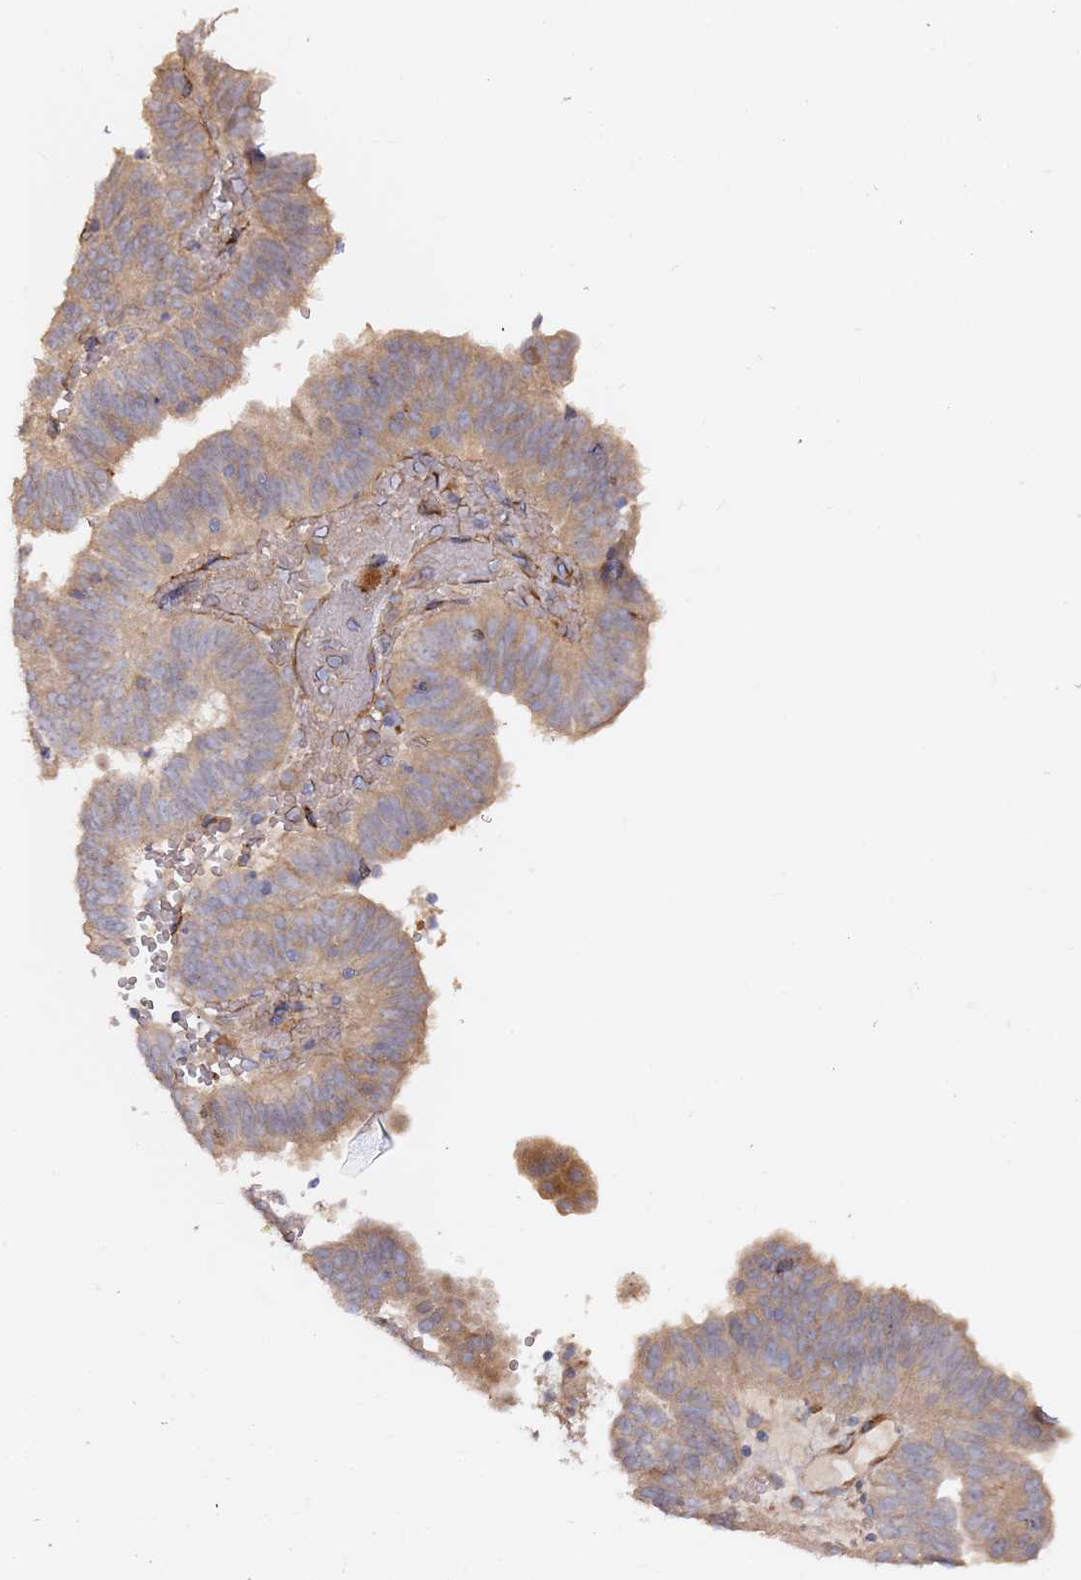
{"staining": {"intensity": "weak", "quantity": "25%-75%", "location": "cytoplasmic/membranous"}, "tissue": "endometrial cancer", "cell_type": "Tumor cells", "image_type": "cancer", "snomed": [{"axis": "morphology", "description": "Adenocarcinoma, NOS"}, {"axis": "topography", "description": "Uterus"}], "caption": "A low amount of weak cytoplasmic/membranous positivity is present in approximately 25%-75% of tumor cells in endometrial cancer (adenocarcinoma) tissue.", "gene": "HSD17B7", "patient": {"sex": "female", "age": 77}}